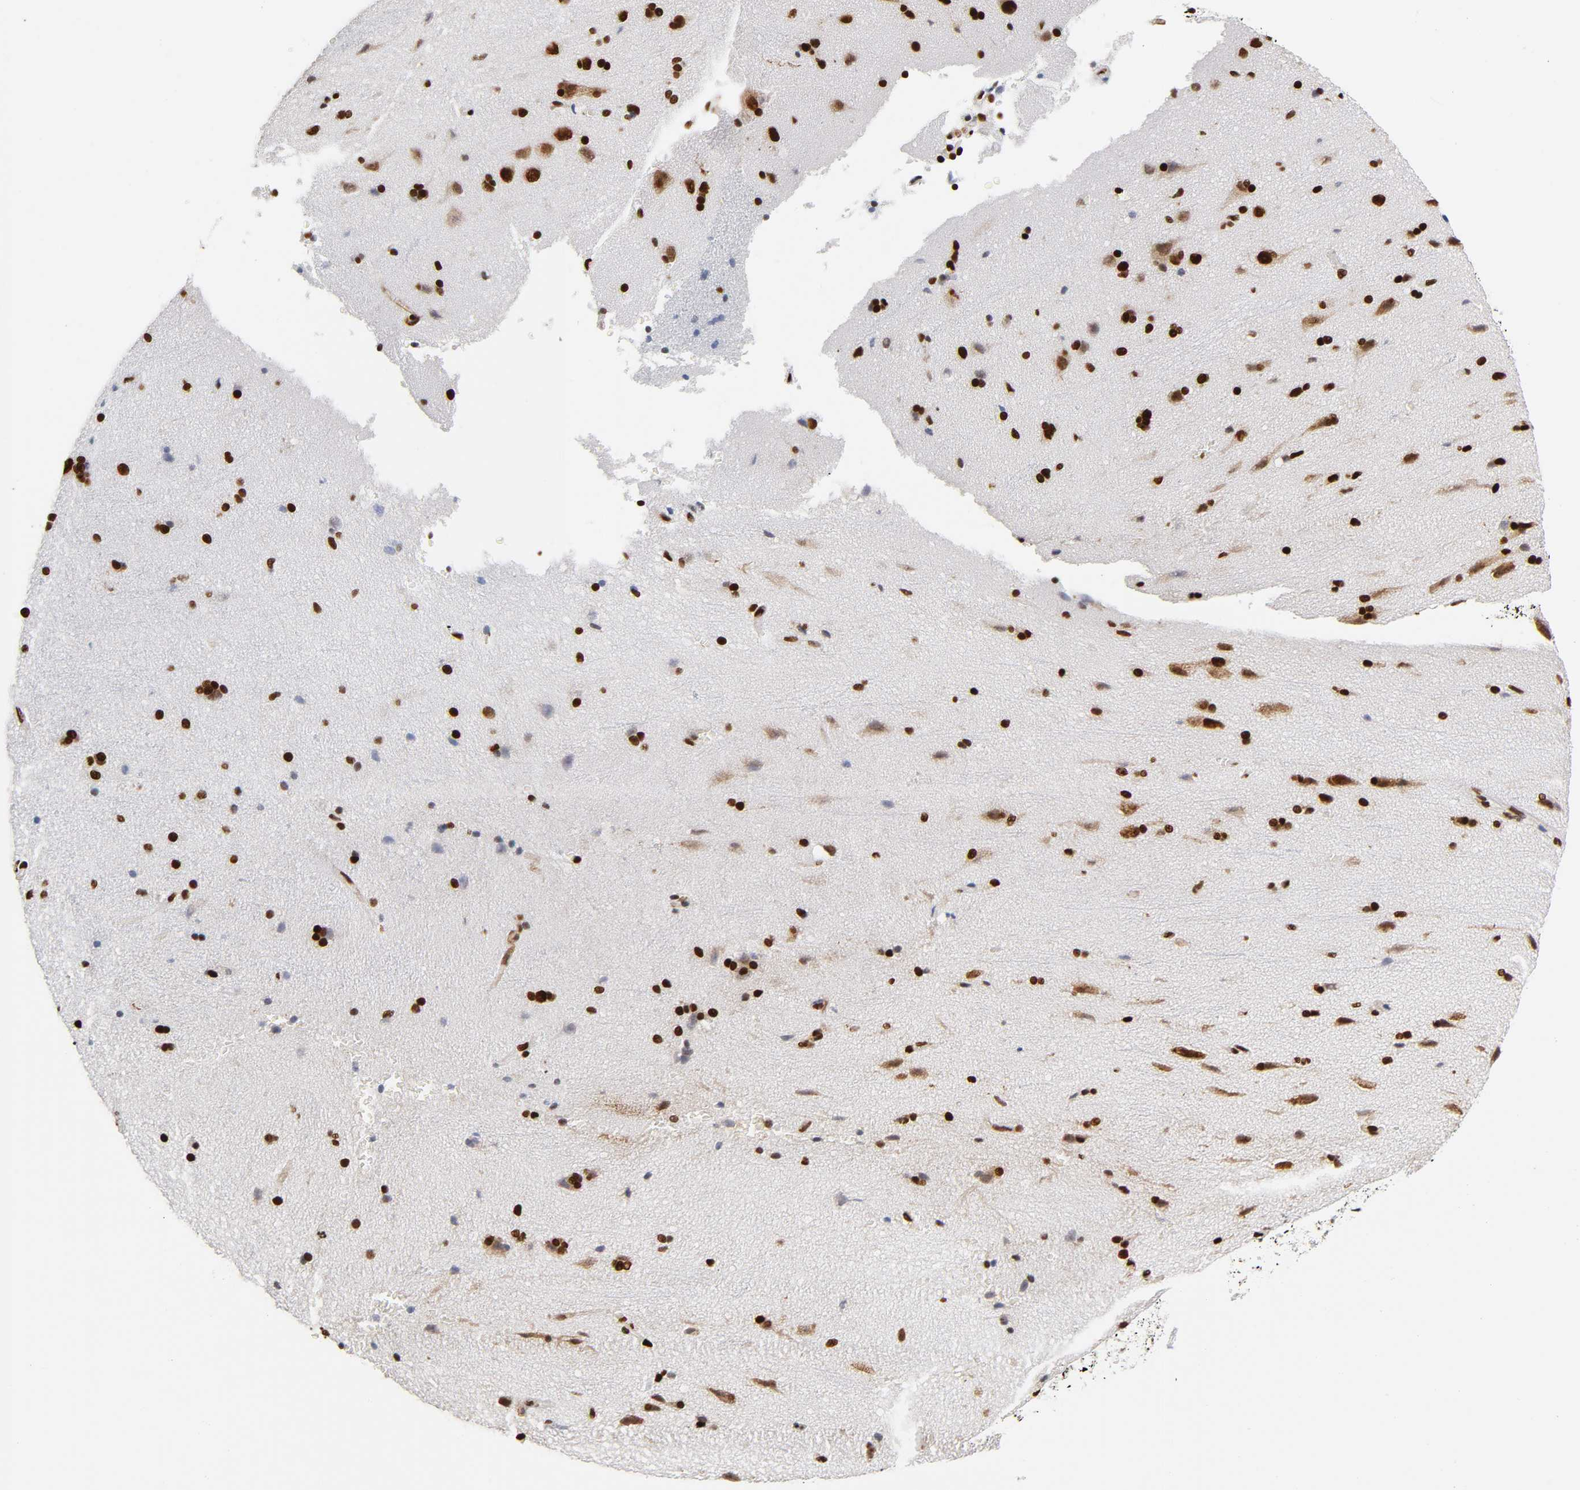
{"staining": {"intensity": "strong", "quantity": ">75%", "location": "nuclear"}, "tissue": "cerebral cortex", "cell_type": "Endothelial cells", "image_type": "normal", "snomed": [{"axis": "morphology", "description": "Normal tissue, NOS"}, {"axis": "topography", "description": "Cerebral cortex"}], "caption": "A brown stain labels strong nuclear positivity of a protein in endothelial cells of unremarkable human cerebral cortex. The protein of interest is stained brown, and the nuclei are stained in blue (DAB IHC with brightfield microscopy, high magnification).", "gene": "XRCC6", "patient": {"sex": "male", "age": 62}}